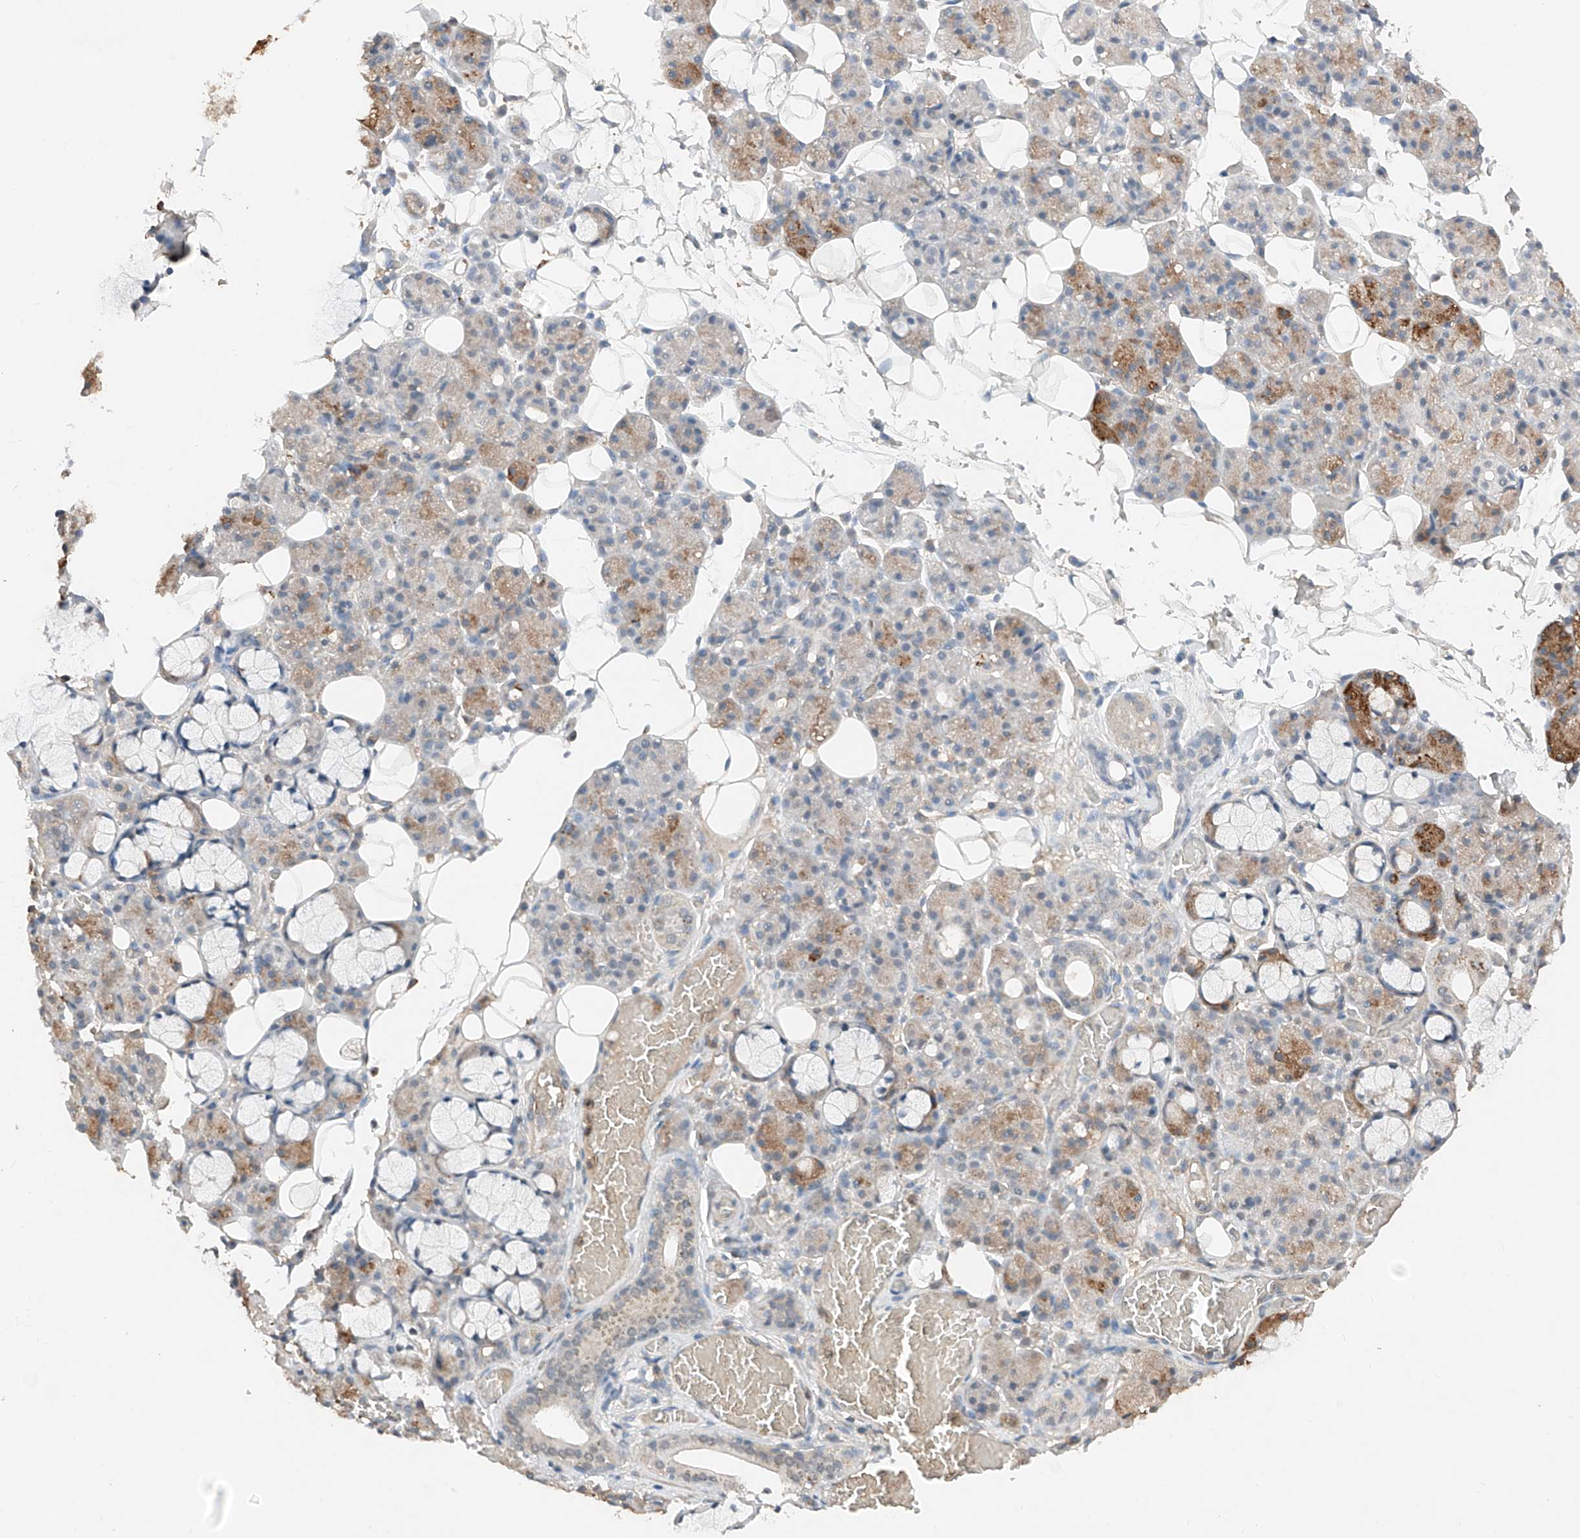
{"staining": {"intensity": "moderate", "quantity": "<25%", "location": "cytoplasmic/membranous,nuclear"}, "tissue": "salivary gland", "cell_type": "Glandular cells", "image_type": "normal", "snomed": [{"axis": "morphology", "description": "Normal tissue, NOS"}, {"axis": "topography", "description": "Salivary gland"}], "caption": "An image showing moderate cytoplasmic/membranous,nuclear staining in approximately <25% of glandular cells in unremarkable salivary gland, as visualized by brown immunohistochemical staining.", "gene": "TBX4", "patient": {"sex": "male", "age": 63}}